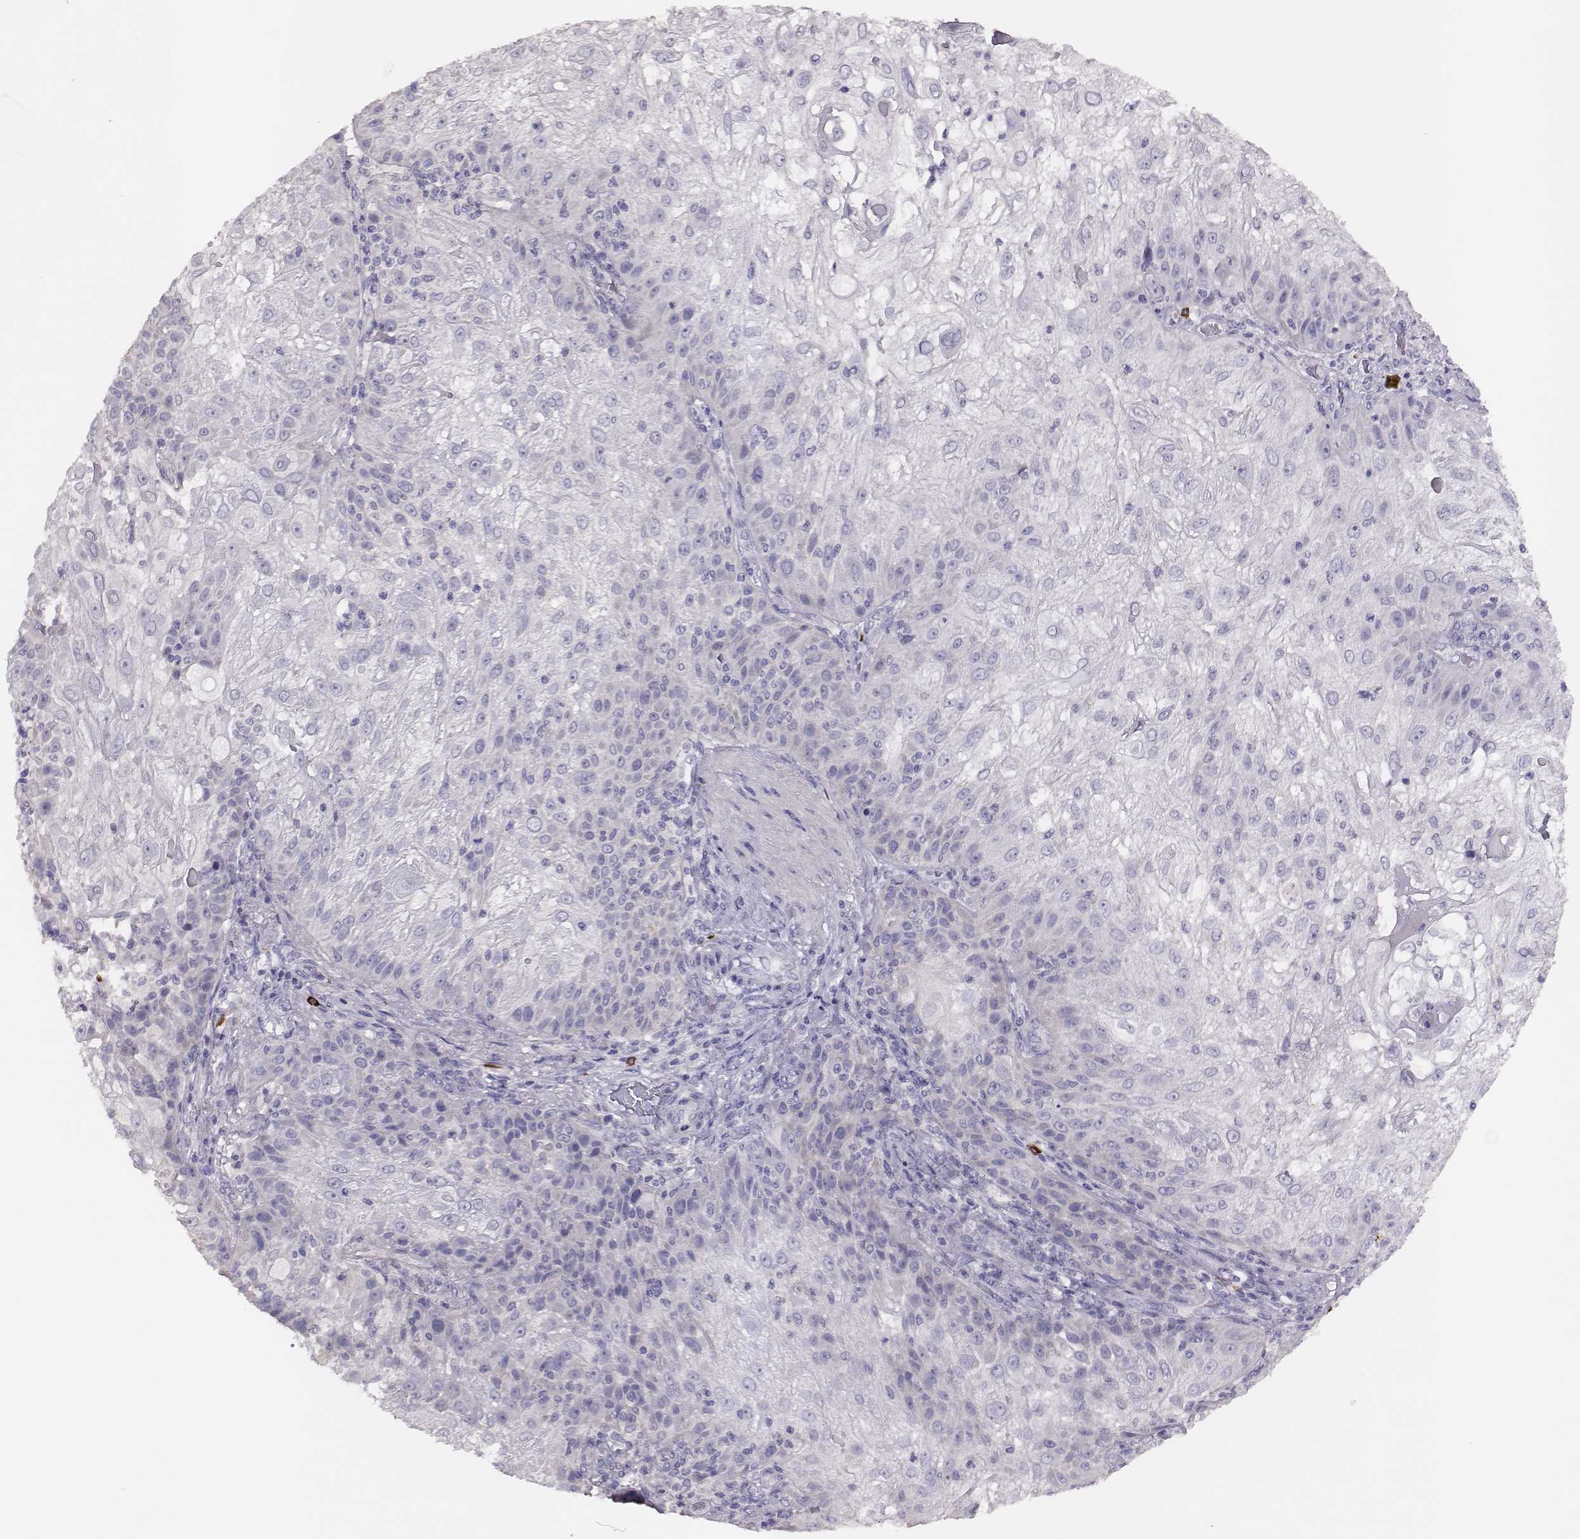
{"staining": {"intensity": "negative", "quantity": "none", "location": "none"}, "tissue": "skin cancer", "cell_type": "Tumor cells", "image_type": "cancer", "snomed": [{"axis": "morphology", "description": "Normal tissue, NOS"}, {"axis": "morphology", "description": "Squamous cell carcinoma, NOS"}, {"axis": "topography", "description": "Skin"}], "caption": "DAB (3,3'-diaminobenzidine) immunohistochemical staining of human skin cancer exhibits no significant staining in tumor cells.", "gene": "P2RY10", "patient": {"sex": "female", "age": 83}}